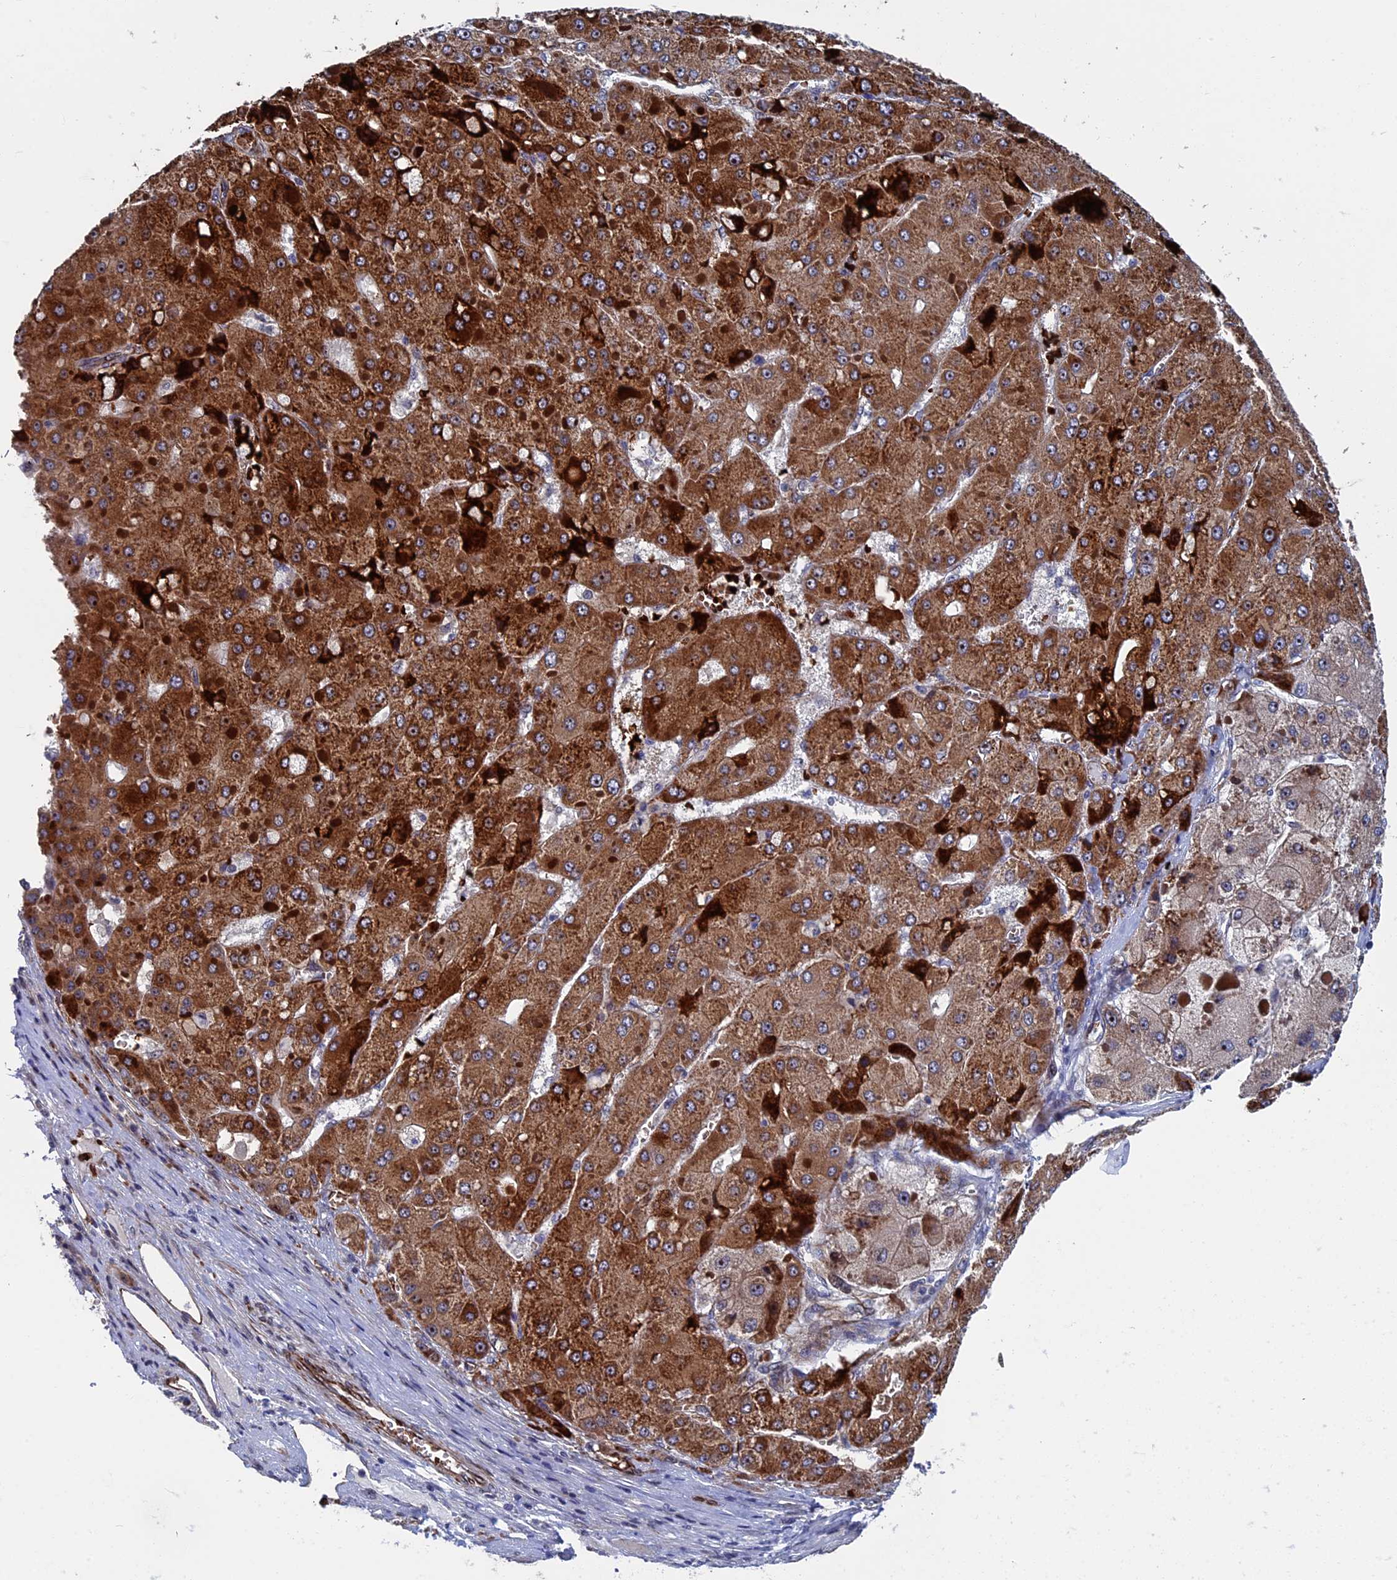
{"staining": {"intensity": "strong", "quantity": "25%-75%", "location": "cytoplasmic/membranous"}, "tissue": "liver cancer", "cell_type": "Tumor cells", "image_type": "cancer", "snomed": [{"axis": "morphology", "description": "Carcinoma, Hepatocellular, NOS"}, {"axis": "topography", "description": "Liver"}], "caption": "A brown stain shows strong cytoplasmic/membranous positivity of a protein in human liver cancer tumor cells. The protein of interest is shown in brown color, while the nuclei are stained blue.", "gene": "EXOSC9", "patient": {"sex": "female", "age": 73}}